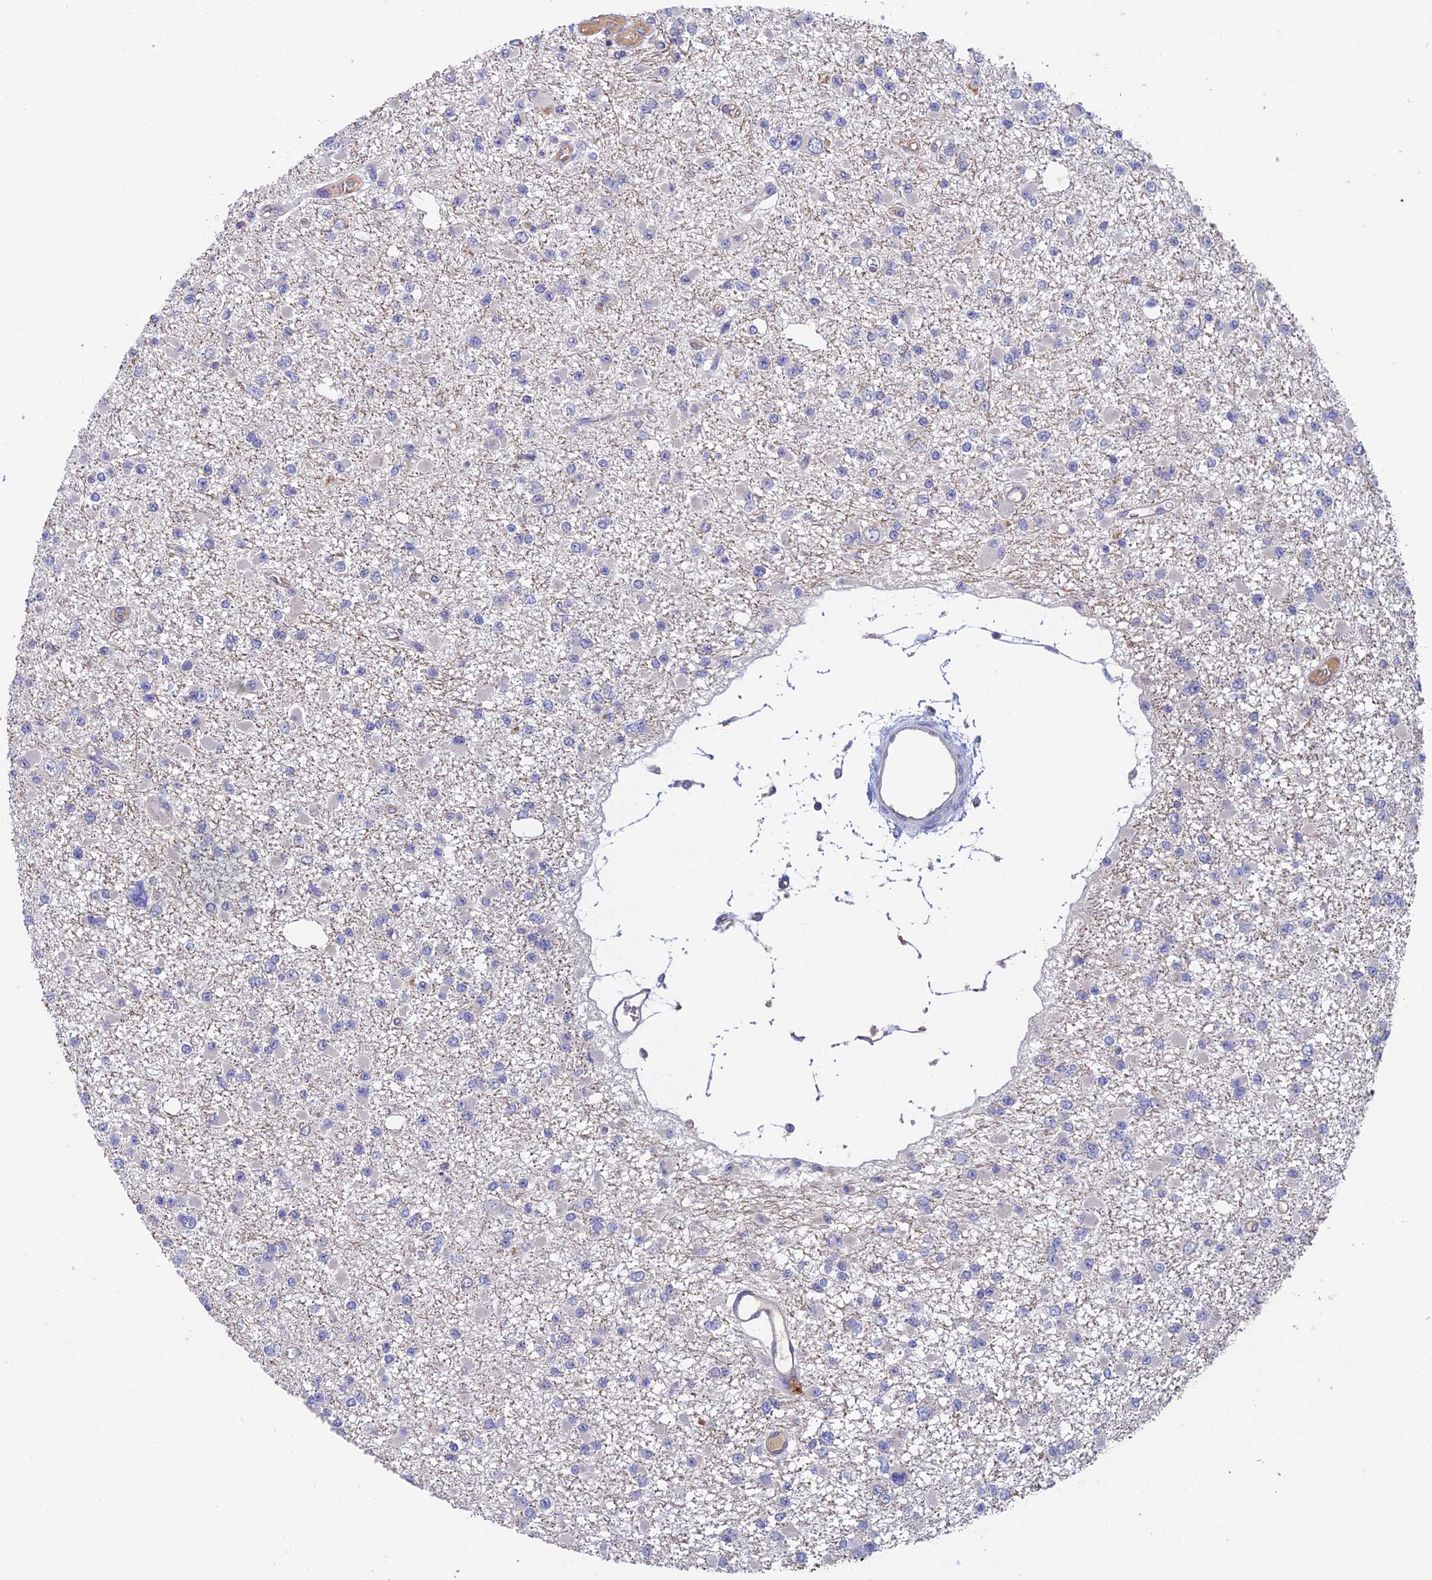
{"staining": {"intensity": "negative", "quantity": "none", "location": "none"}, "tissue": "glioma", "cell_type": "Tumor cells", "image_type": "cancer", "snomed": [{"axis": "morphology", "description": "Glioma, malignant, Low grade"}, {"axis": "topography", "description": "Brain"}], "caption": "High power microscopy histopathology image of an immunohistochemistry photomicrograph of malignant glioma (low-grade), revealing no significant staining in tumor cells.", "gene": "ADAMTS13", "patient": {"sex": "female", "age": 22}}